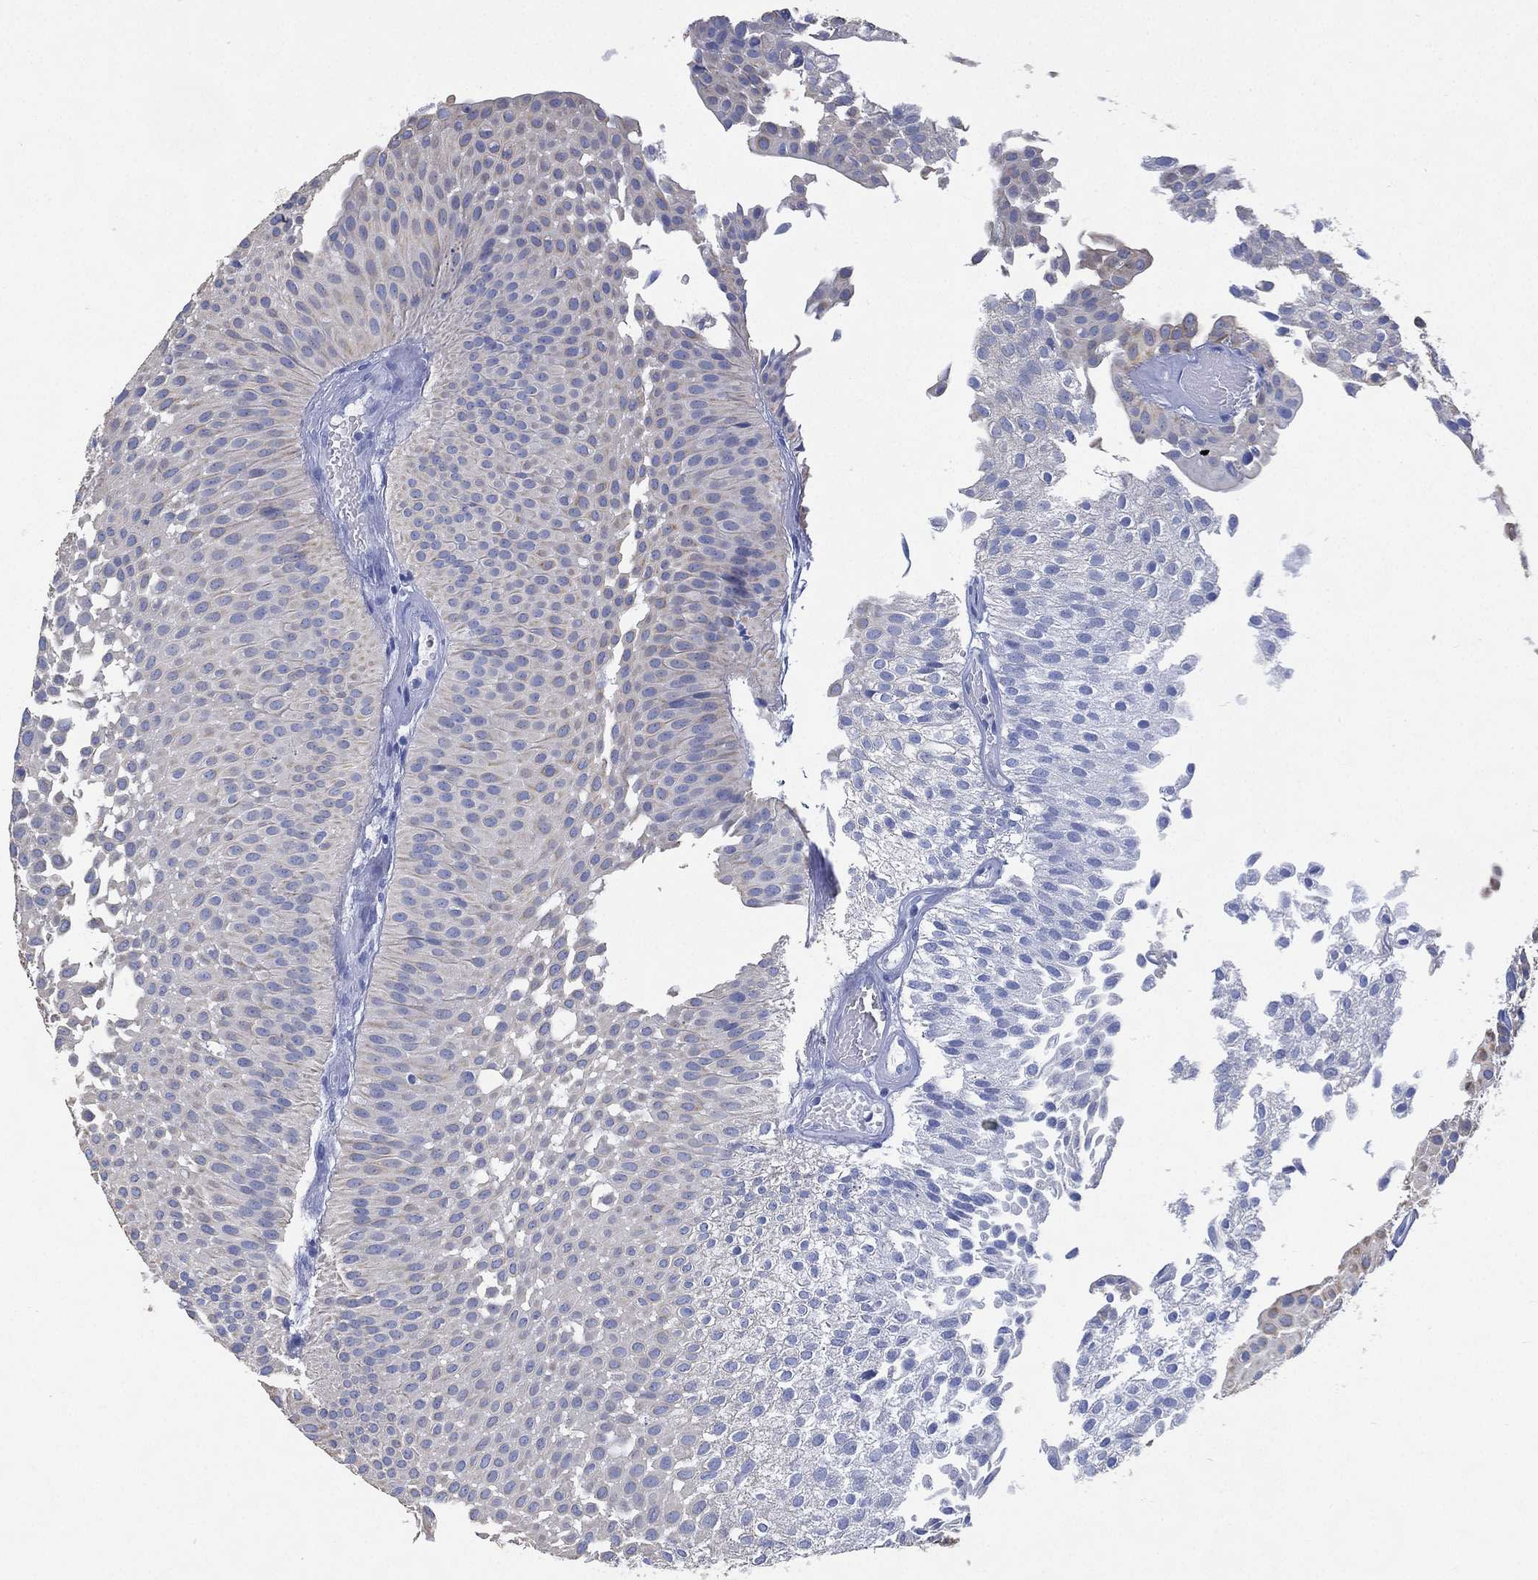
{"staining": {"intensity": "weak", "quantity": "<25%", "location": "cytoplasmic/membranous"}, "tissue": "urothelial cancer", "cell_type": "Tumor cells", "image_type": "cancer", "snomed": [{"axis": "morphology", "description": "Urothelial carcinoma, Low grade"}, {"axis": "topography", "description": "Urinary bladder"}], "caption": "The photomicrograph exhibits no significant expression in tumor cells of urothelial cancer.", "gene": "FMO1", "patient": {"sex": "male", "age": 64}}